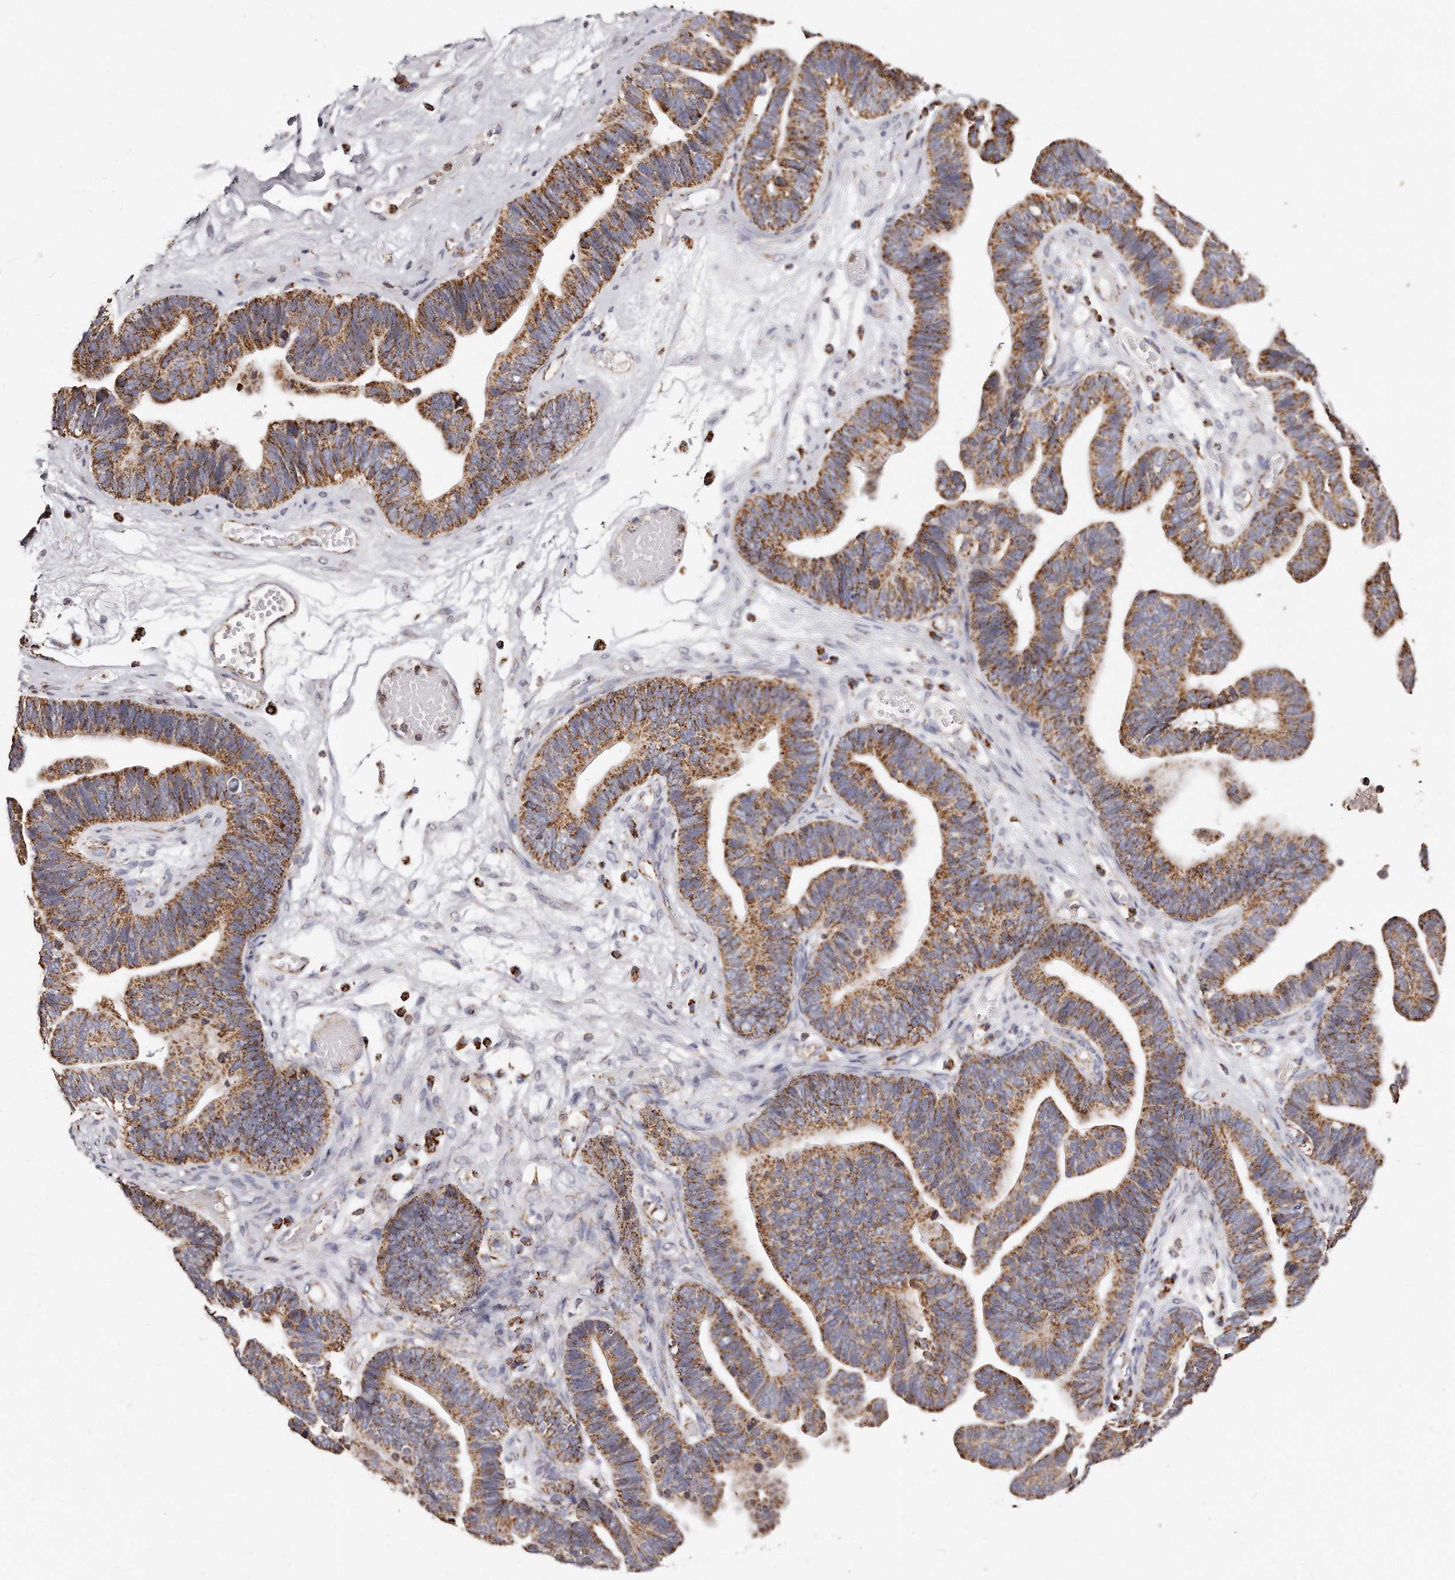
{"staining": {"intensity": "moderate", "quantity": ">75%", "location": "cytoplasmic/membranous"}, "tissue": "ovarian cancer", "cell_type": "Tumor cells", "image_type": "cancer", "snomed": [{"axis": "morphology", "description": "Cystadenocarcinoma, serous, NOS"}, {"axis": "topography", "description": "Ovary"}], "caption": "Immunohistochemical staining of ovarian serous cystadenocarcinoma displays medium levels of moderate cytoplasmic/membranous staining in approximately >75% of tumor cells.", "gene": "RTKN", "patient": {"sex": "female", "age": 56}}